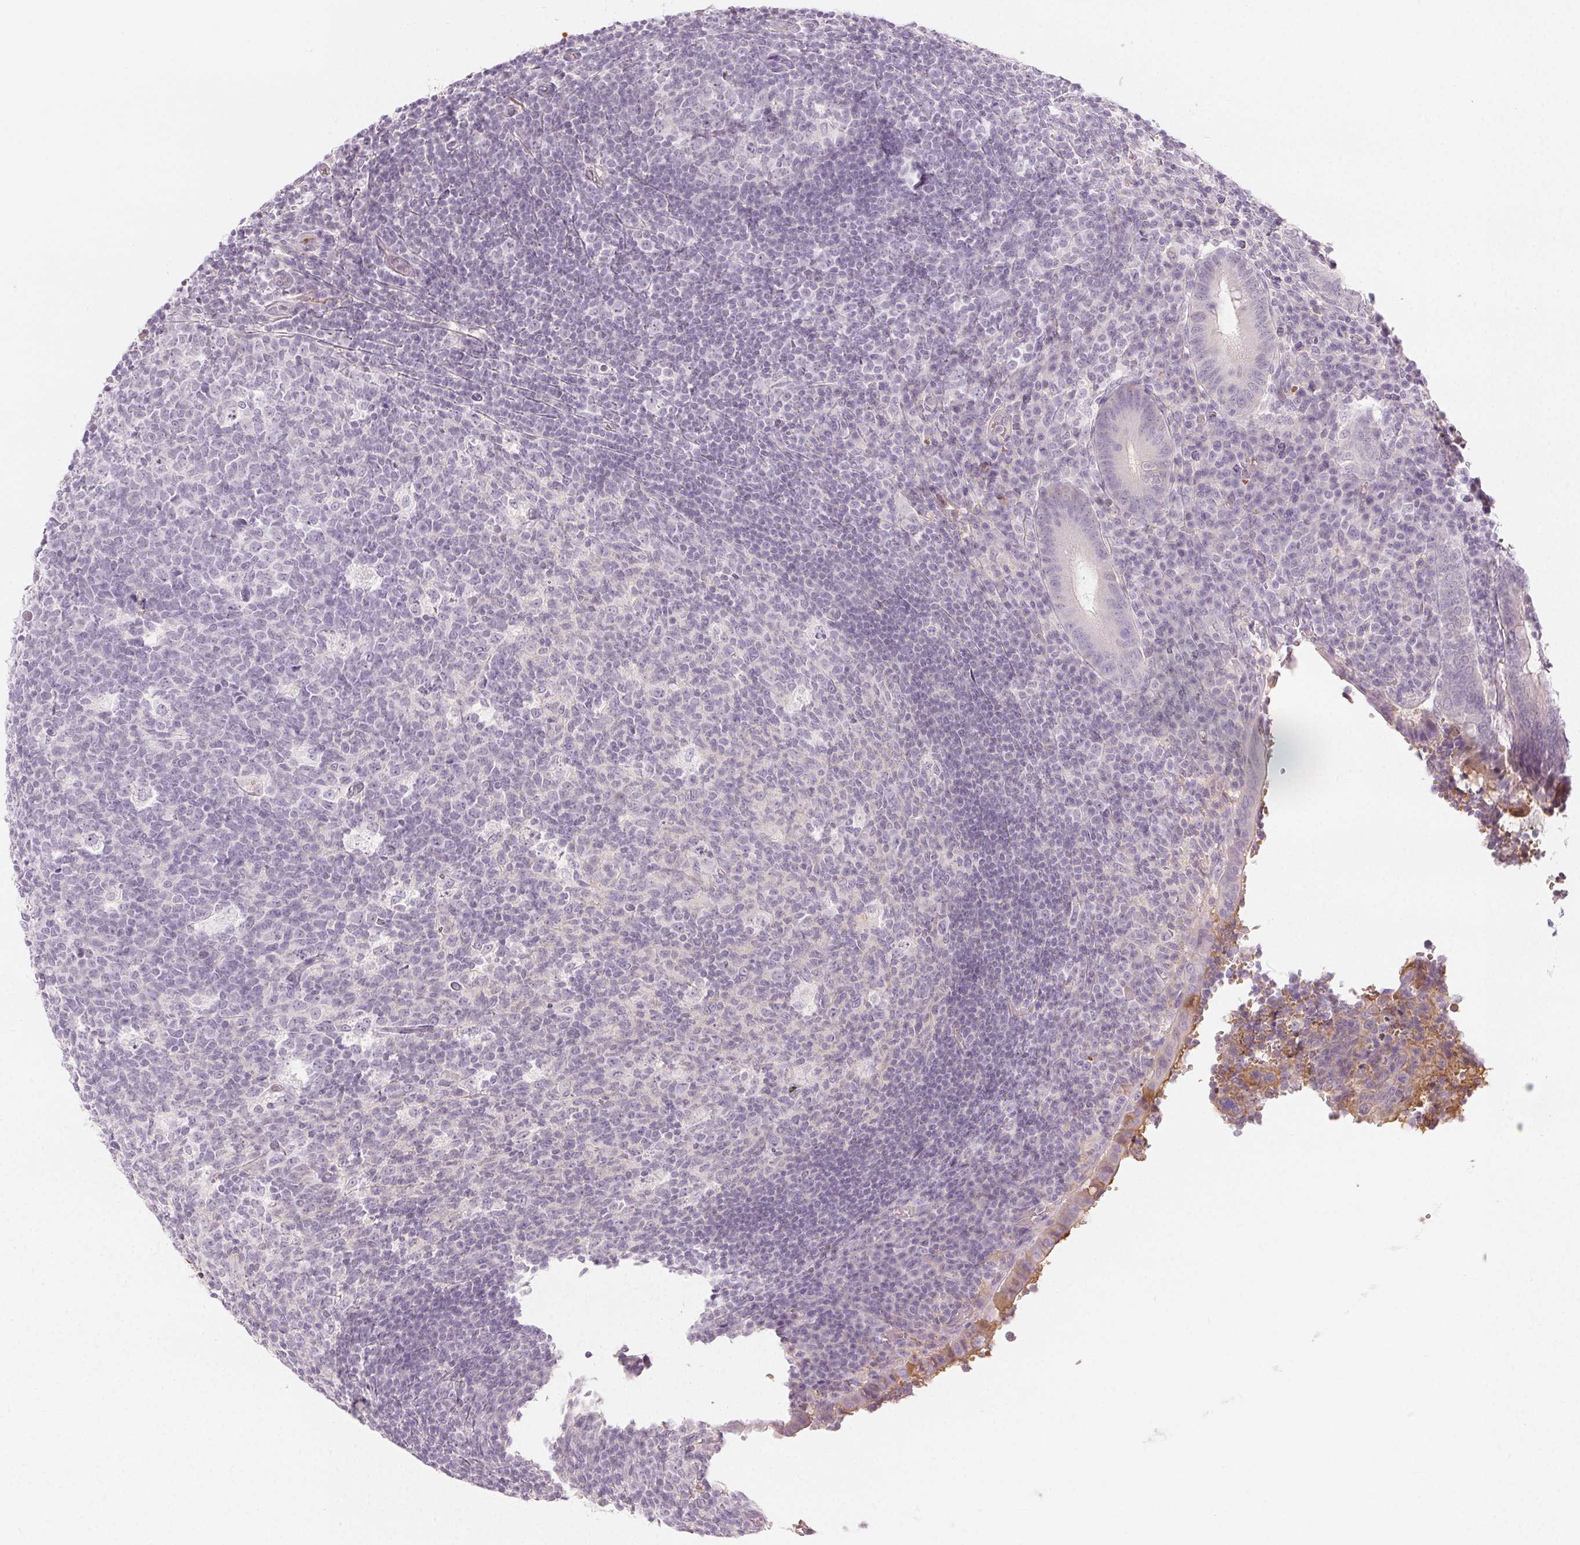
{"staining": {"intensity": "negative", "quantity": "none", "location": "none"}, "tissue": "appendix", "cell_type": "Glandular cells", "image_type": "normal", "snomed": [{"axis": "morphology", "description": "Normal tissue, NOS"}, {"axis": "topography", "description": "Appendix"}], "caption": "The photomicrograph reveals no staining of glandular cells in unremarkable appendix.", "gene": "AFM", "patient": {"sex": "male", "age": 18}}